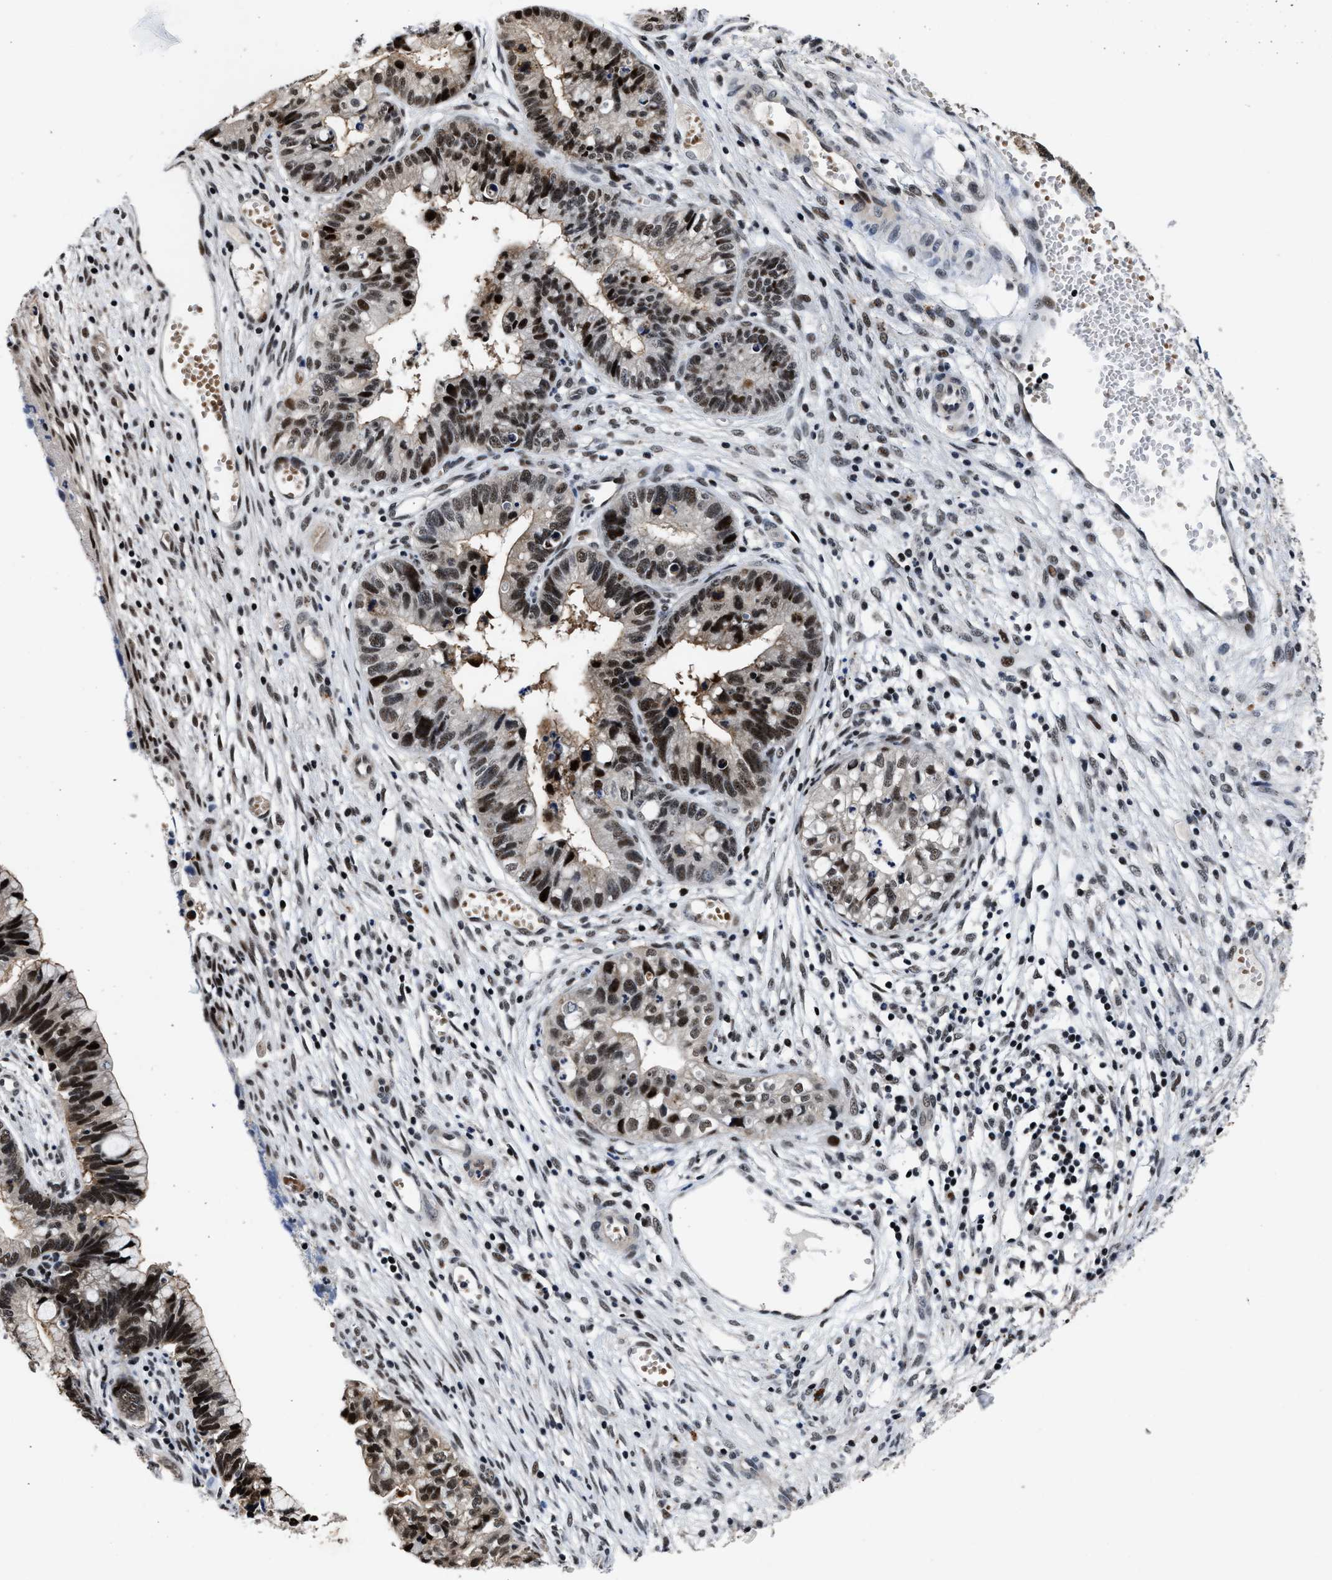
{"staining": {"intensity": "strong", "quantity": ">75%", "location": "nuclear"}, "tissue": "cervical cancer", "cell_type": "Tumor cells", "image_type": "cancer", "snomed": [{"axis": "morphology", "description": "Adenocarcinoma, NOS"}, {"axis": "topography", "description": "Cervix"}], "caption": "Human cervical cancer (adenocarcinoma) stained for a protein (brown) reveals strong nuclear positive staining in approximately >75% of tumor cells.", "gene": "ZNF233", "patient": {"sex": "female", "age": 44}}